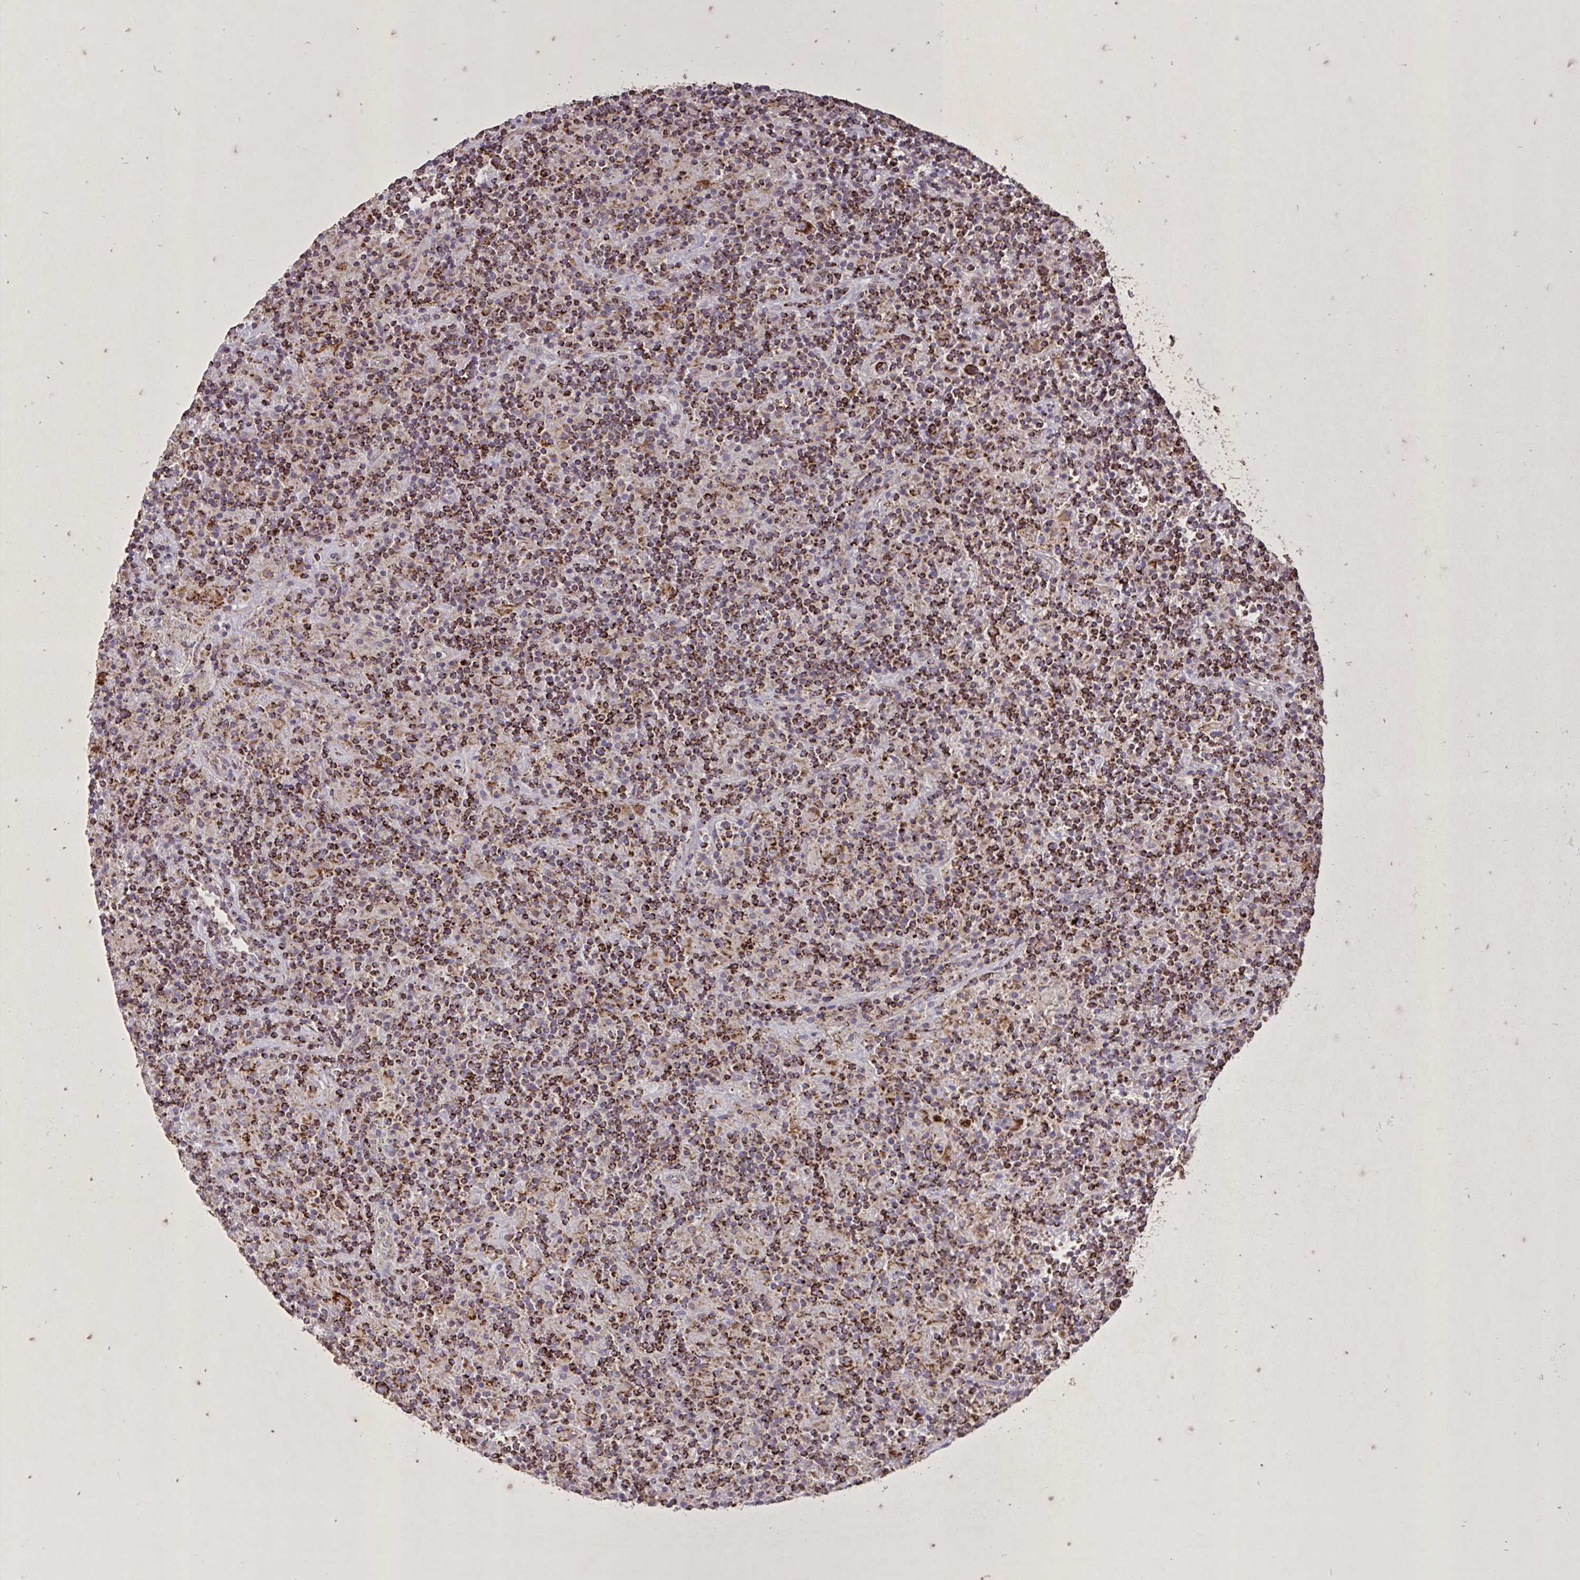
{"staining": {"intensity": "strong", "quantity": ">75%", "location": "cytoplasmic/membranous"}, "tissue": "lymphoma", "cell_type": "Tumor cells", "image_type": "cancer", "snomed": [{"axis": "morphology", "description": "Hodgkin's disease, NOS"}, {"axis": "topography", "description": "Lymph node"}], "caption": "Human lymphoma stained with a protein marker exhibits strong staining in tumor cells.", "gene": "AGK", "patient": {"sex": "male", "age": 70}}